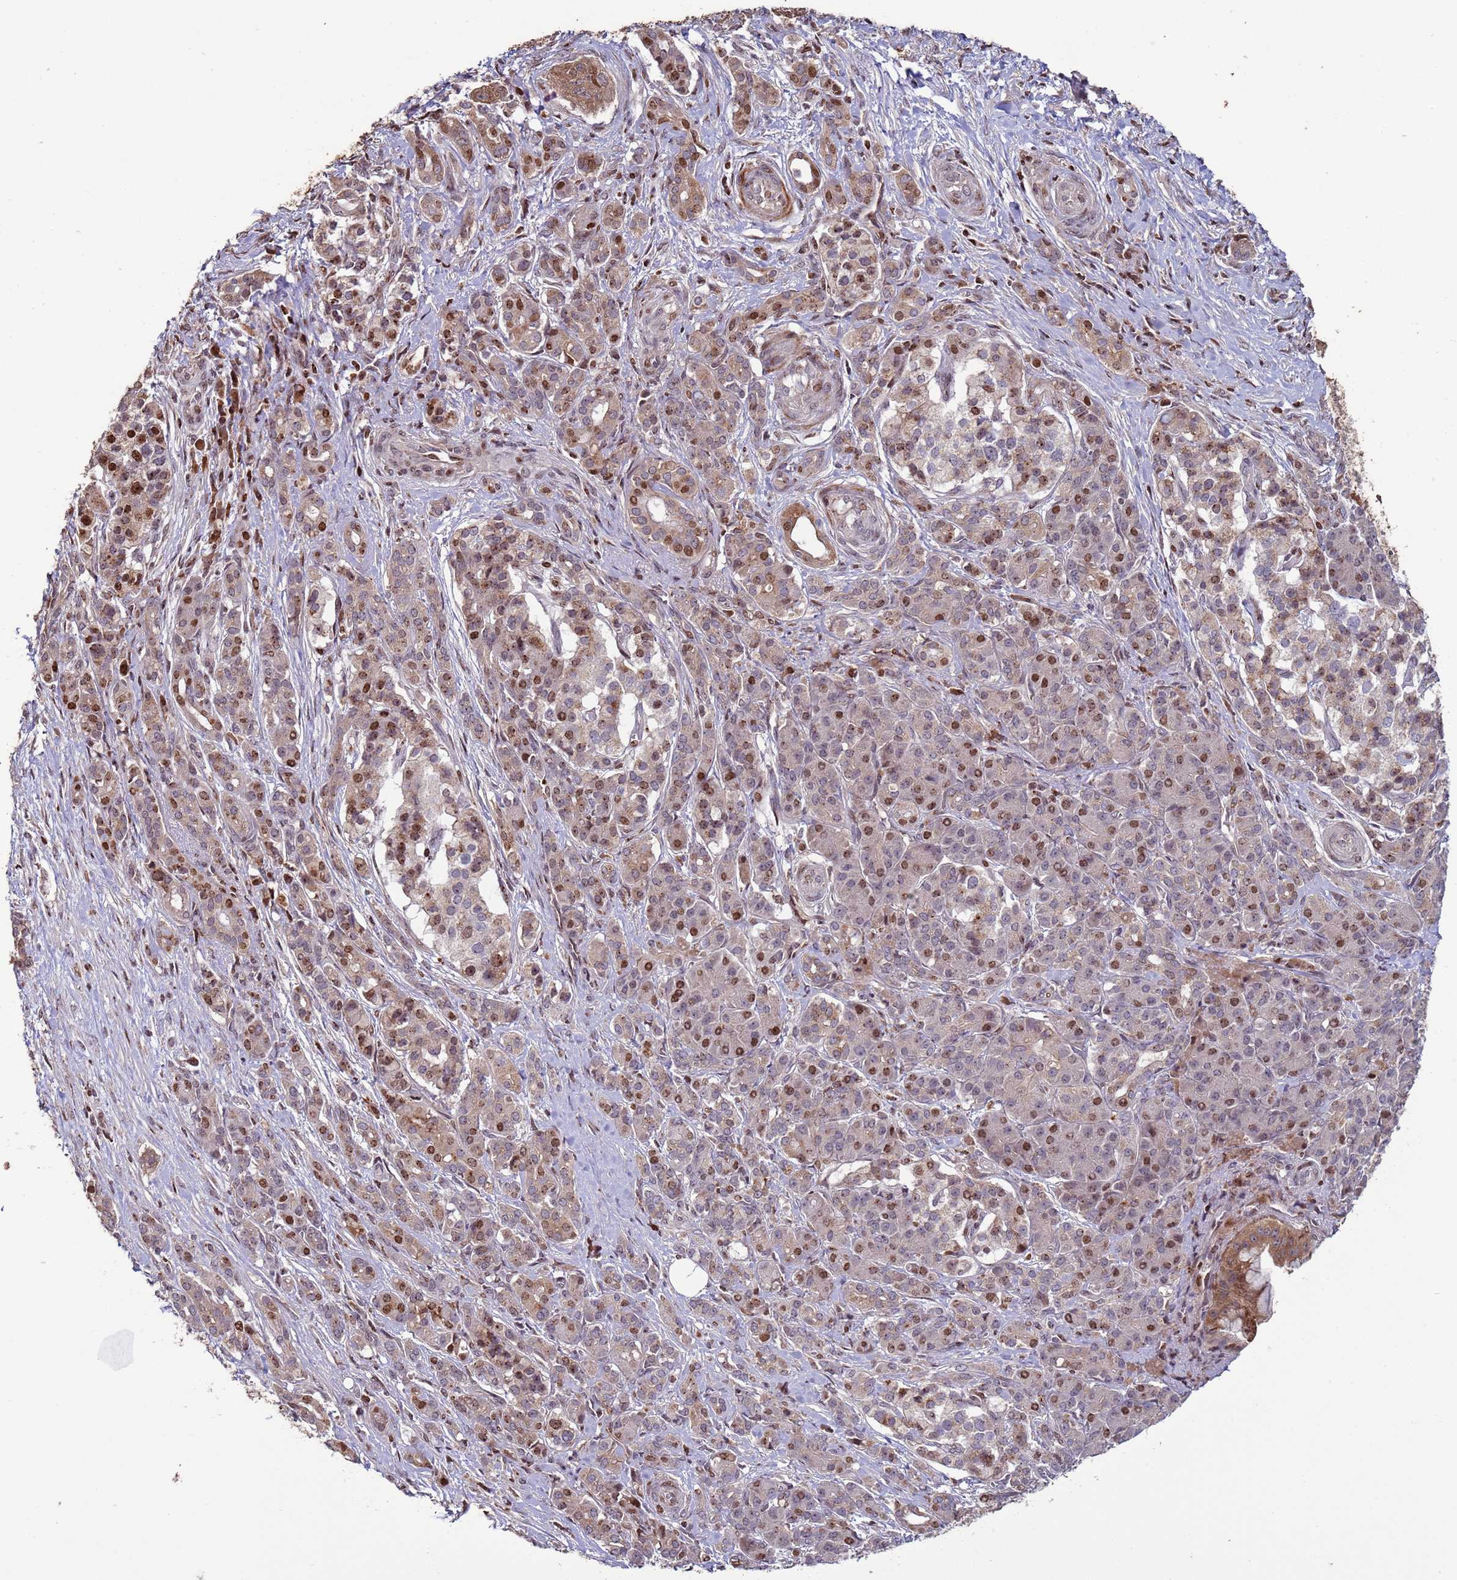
{"staining": {"intensity": "moderate", "quantity": "25%-75%", "location": "nuclear"}, "tissue": "pancreatic cancer", "cell_type": "Tumor cells", "image_type": "cancer", "snomed": [{"axis": "morphology", "description": "Adenocarcinoma, NOS"}, {"axis": "topography", "description": "Pancreas"}], "caption": "The image demonstrates immunohistochemical staining of adenocarcinoma (pancreatic). There is moderate nuclear staining is appreciated in about 25%-75% of tumor cells.", "gene": "HGH1", "patient": {"sex": "male", "age": 57}}